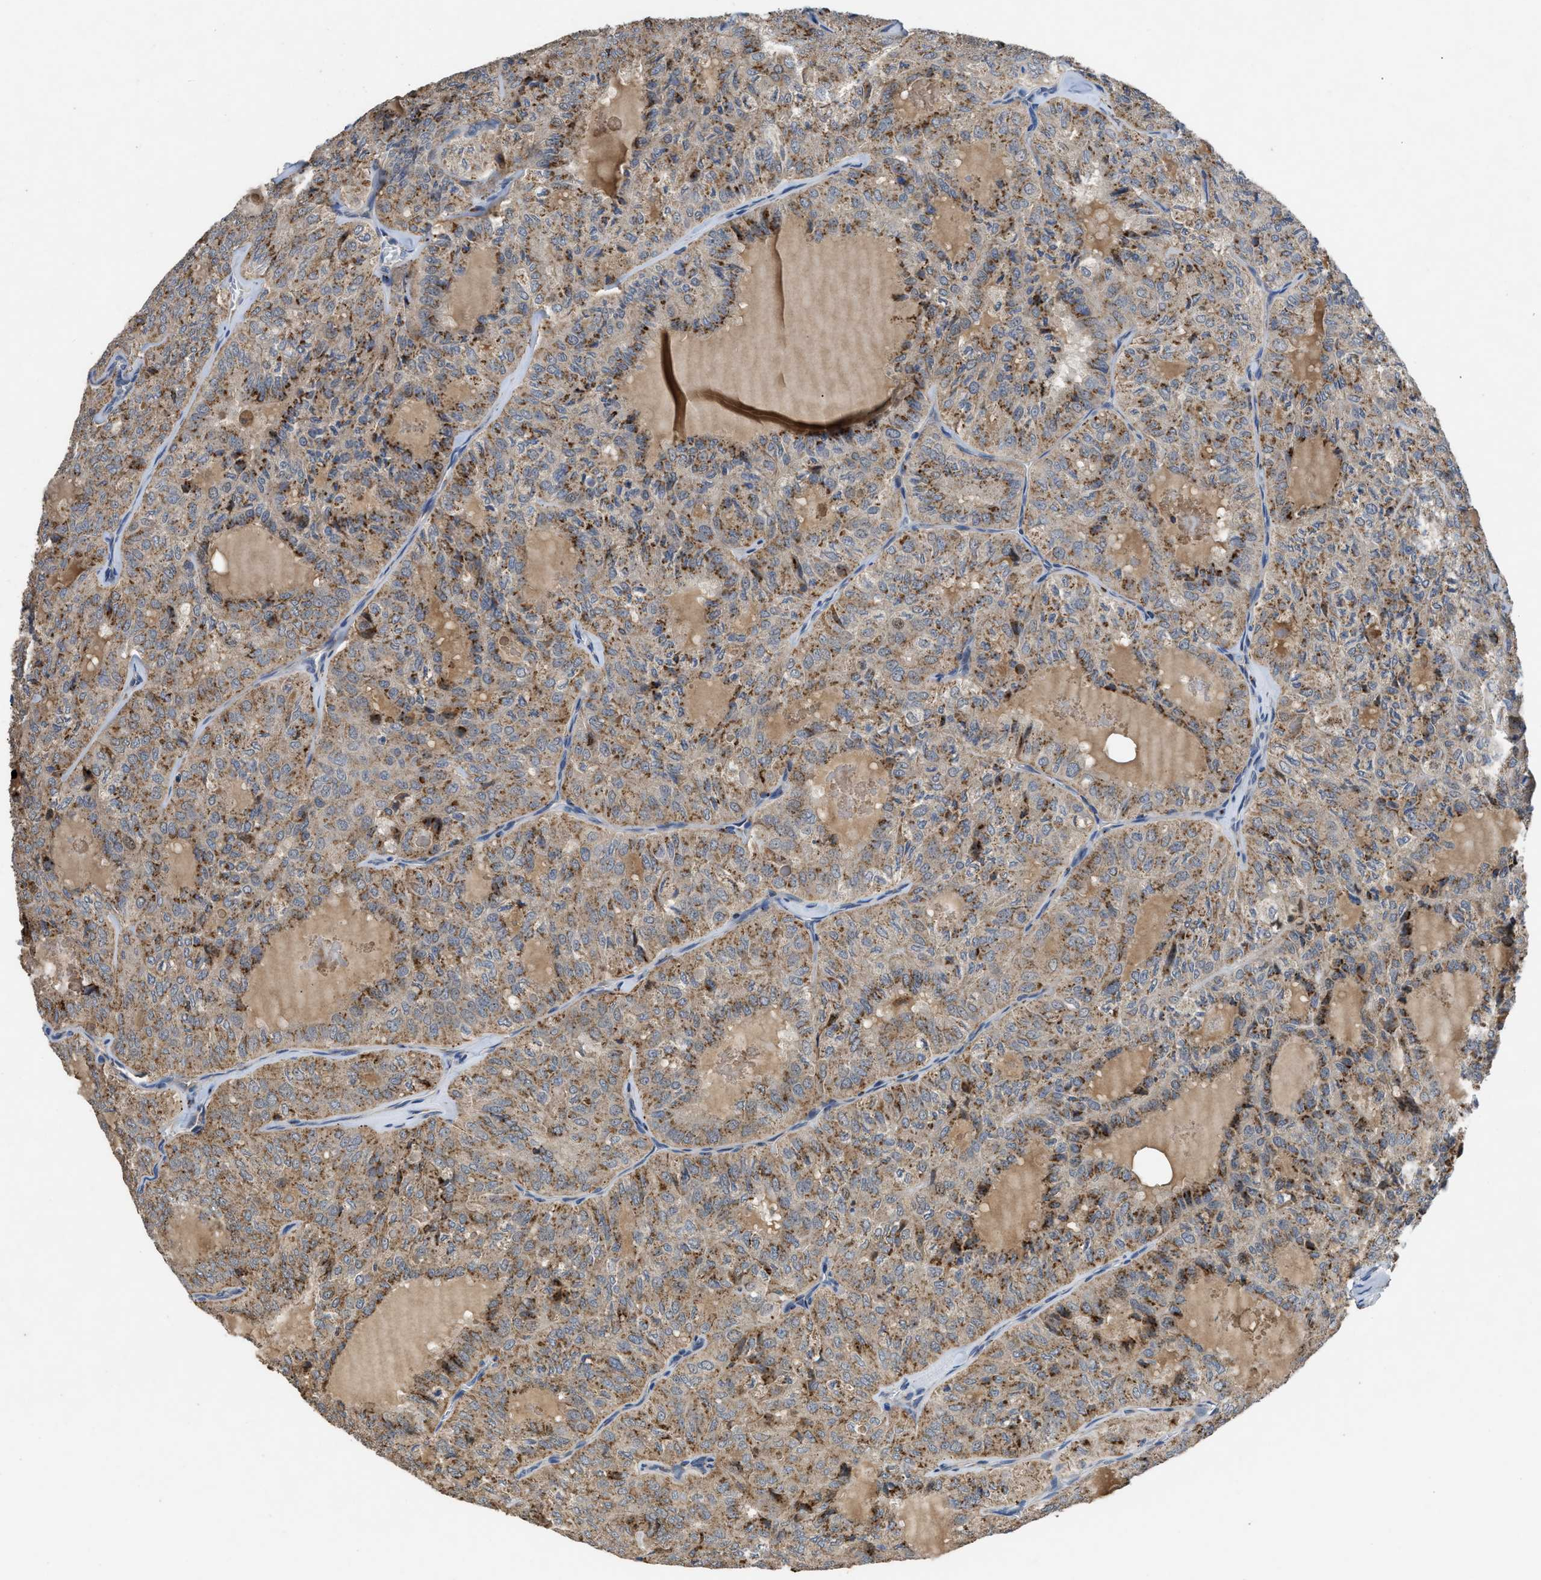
{"staining": {"intensity": "moderate", "quantity": ">75%", "location": "cytoplasmic/membranous"}, "tissue": "thyroid cancer", "cell_type": "Tumor cells", "image_type": "cancer", "snomed": [{"axis": "morphology", "description": "Follicular adenoma carcinoma, NOS"}, {"axis": "topography", "description": "Thyroid gland"}], "caption": "Thyroid follicular adenoma carcinoma stained with a protein marker demonstrates moderate staining in tumor cells.", "gene": "SIK2", "patient": {"sex": "male", "age": 75}}